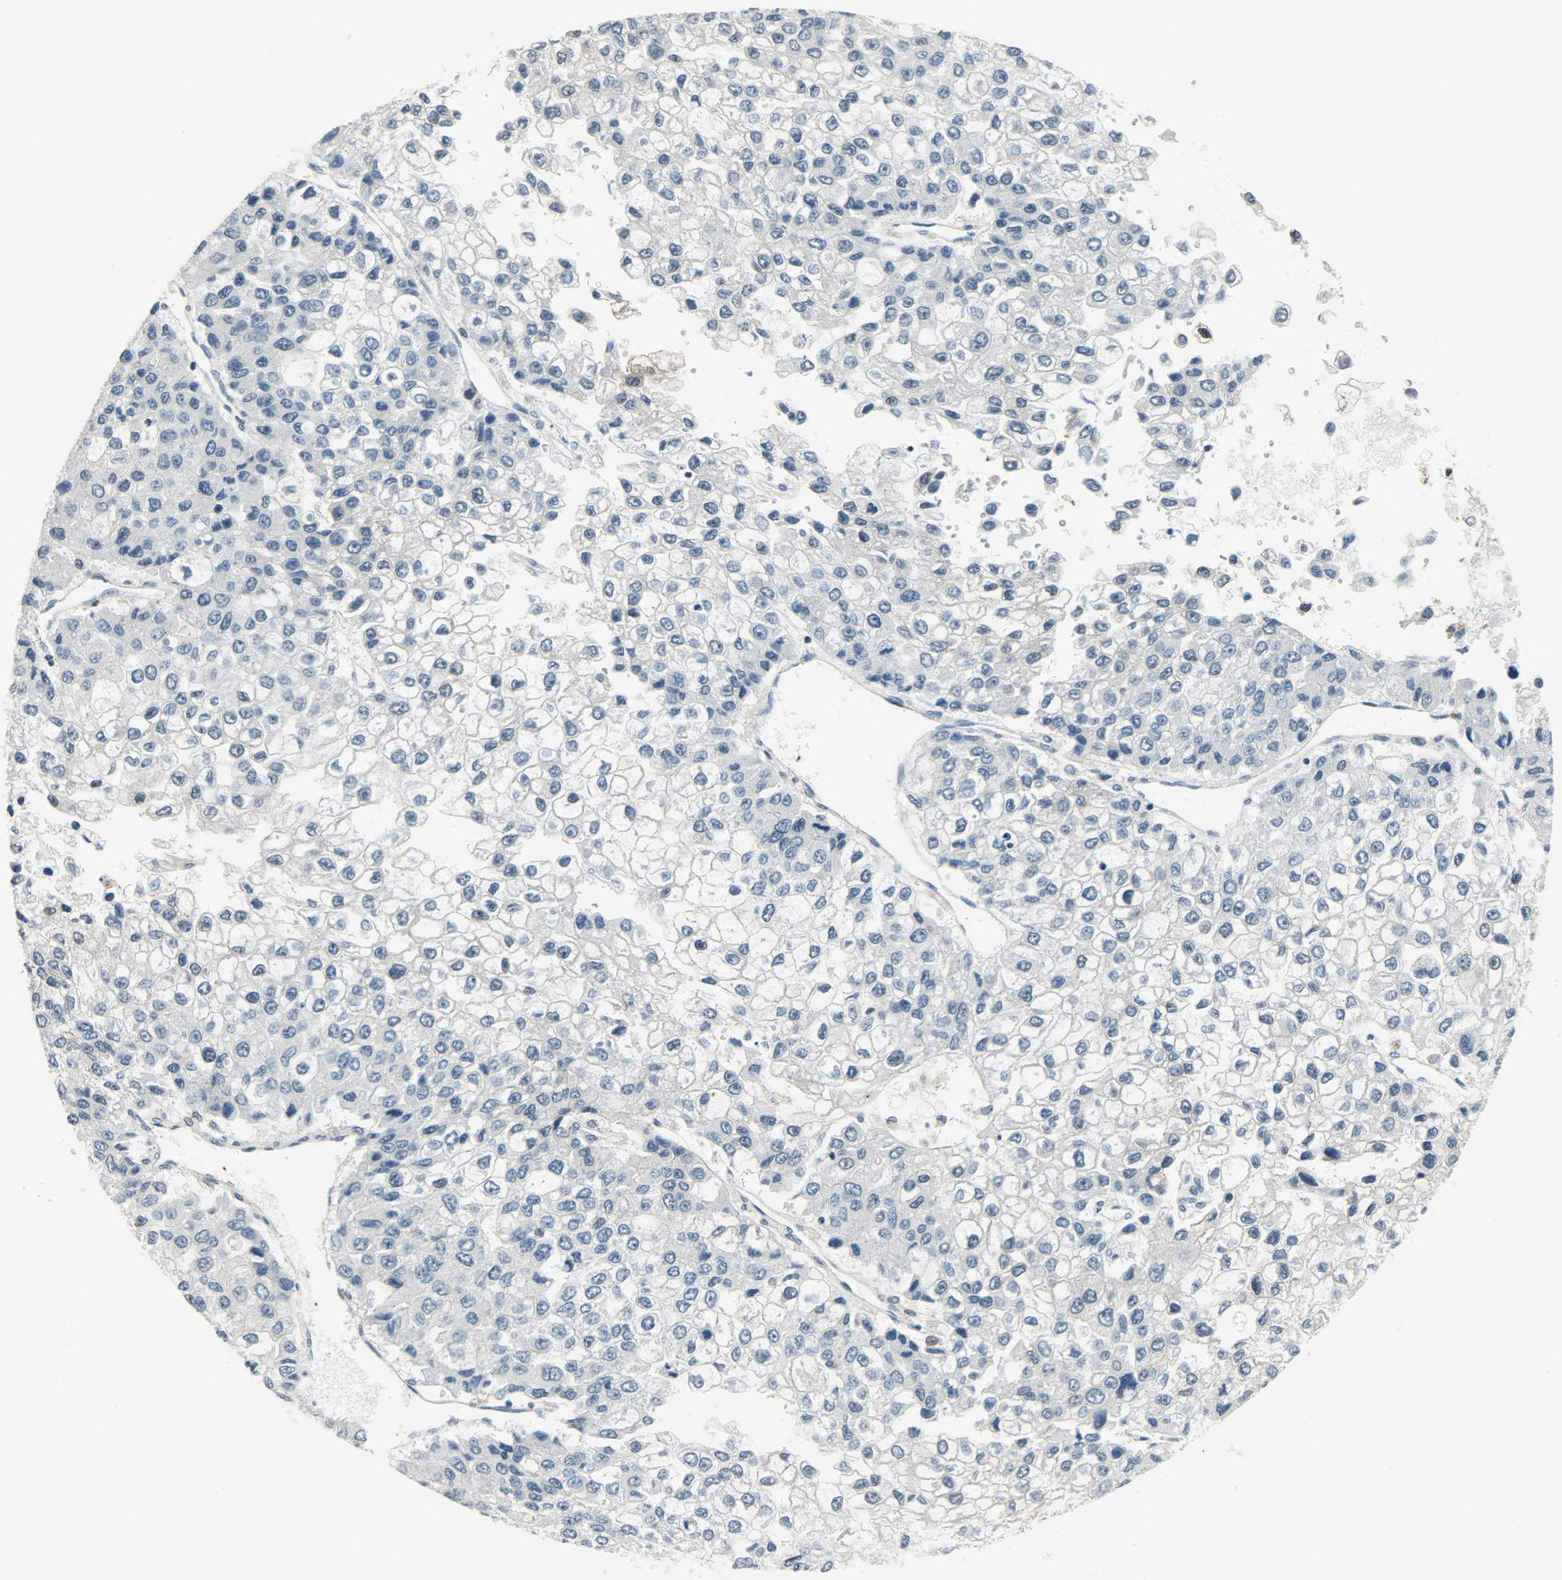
{"staining": {"intensity": "negative", "quantity": "none", "location": "none"}, "tissue": "liver cancer", "cell_type": "Tumor cells", "image_type": "cancer", "snomed": [{"axis": "morphology", "description": "Carcinoma, Hepatocellular, NOS"}, {"axis": "topography", "description": "Liver"}], "caption": "Protein analysis of liver cancer demonstrates no significant staining in tumor cells.", "gene": "TRIM21", "patient": {"sex": "female", "age": 66}}